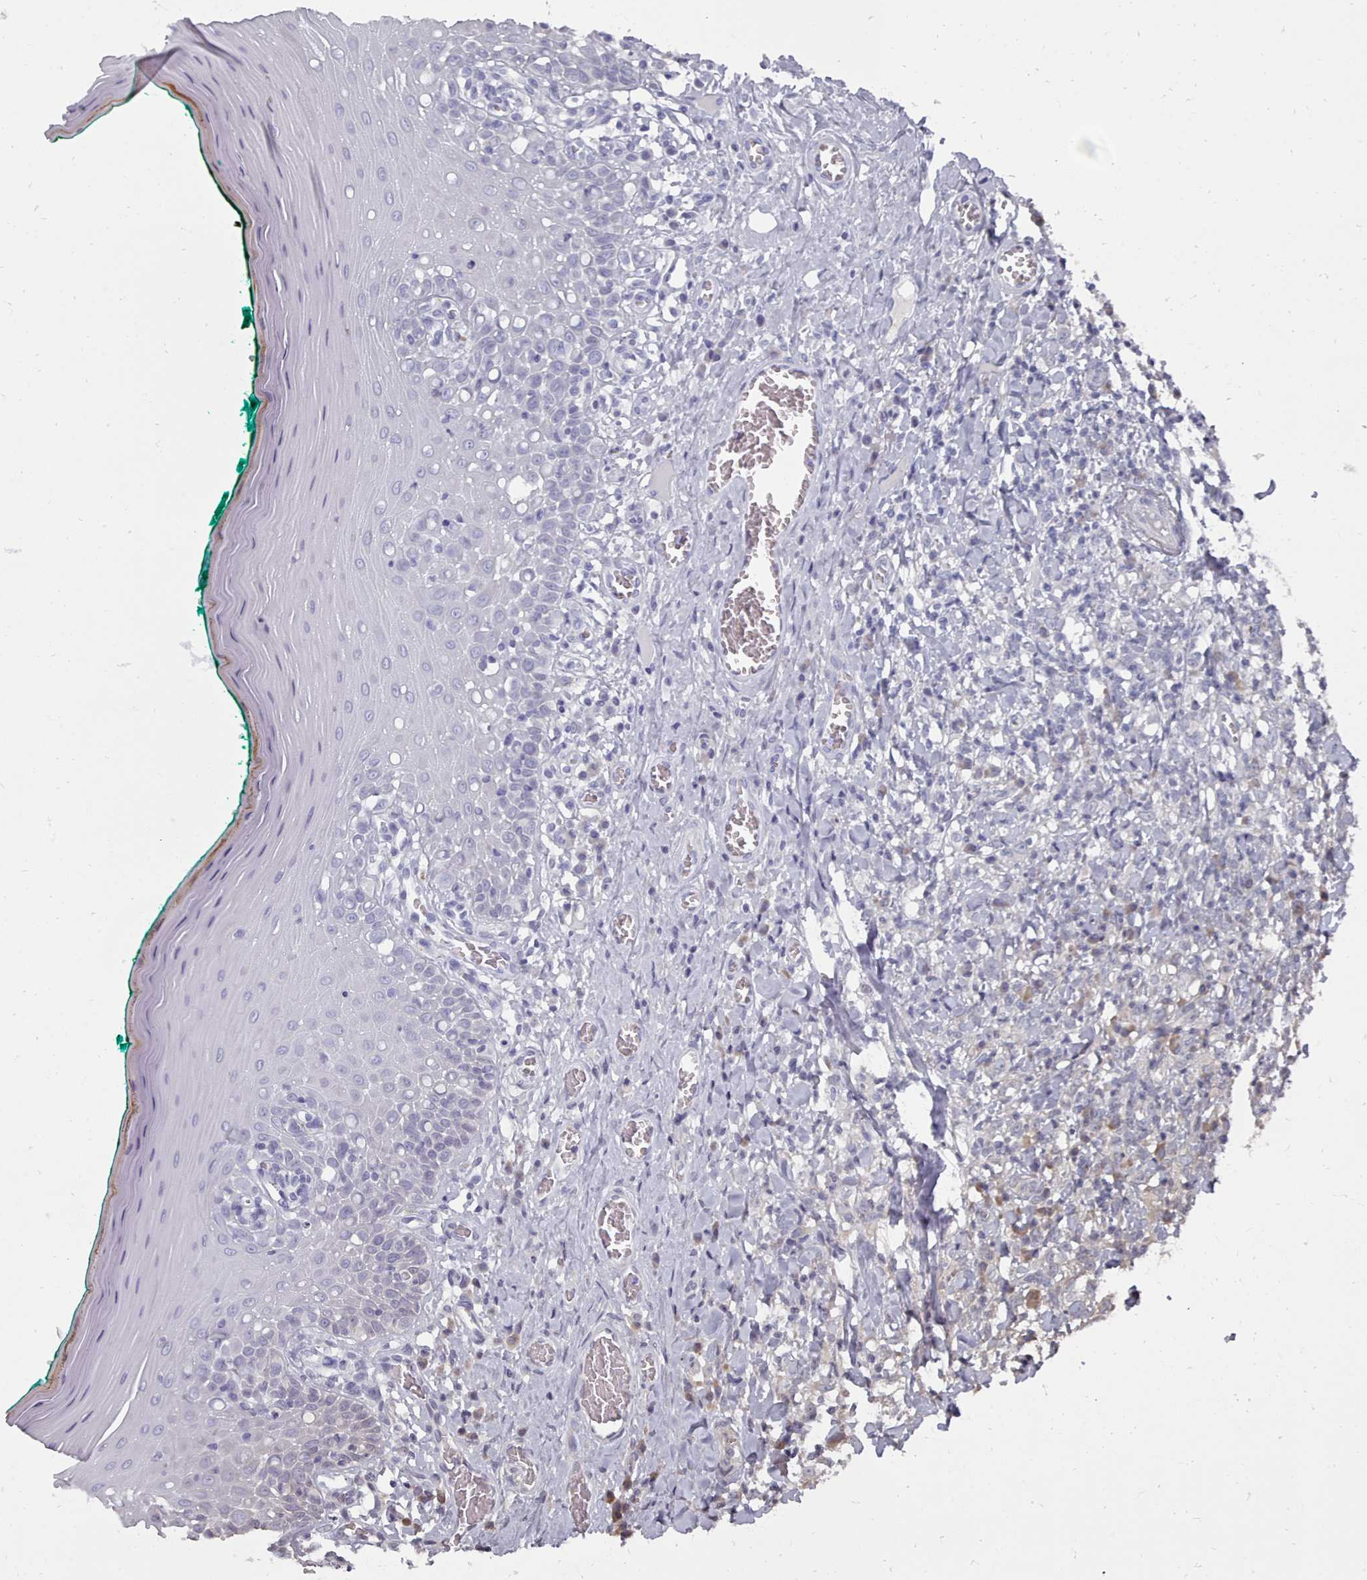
{"staining": {"intensity": "weak", "quantity": "<25%", "location": "cytoplasmic/membranous"}, "tissue": "oral mucosa", "cell_type": "Squamous epithelial cells", "image_type": "normal", "snomed": [{"axis": "morphology", "description": "Normal tissue, NOS"}, {"axis": "topography", "description": "Oral tissue"}], "caption": "This is a photomicrograph of immunohistochemistry (IHC) staining of unremarkable oral mucosa, which shows no positivity in squamous epithelial cells.", "gene": "ACKR3", "patient": {"sex": "female", "age": 83}}